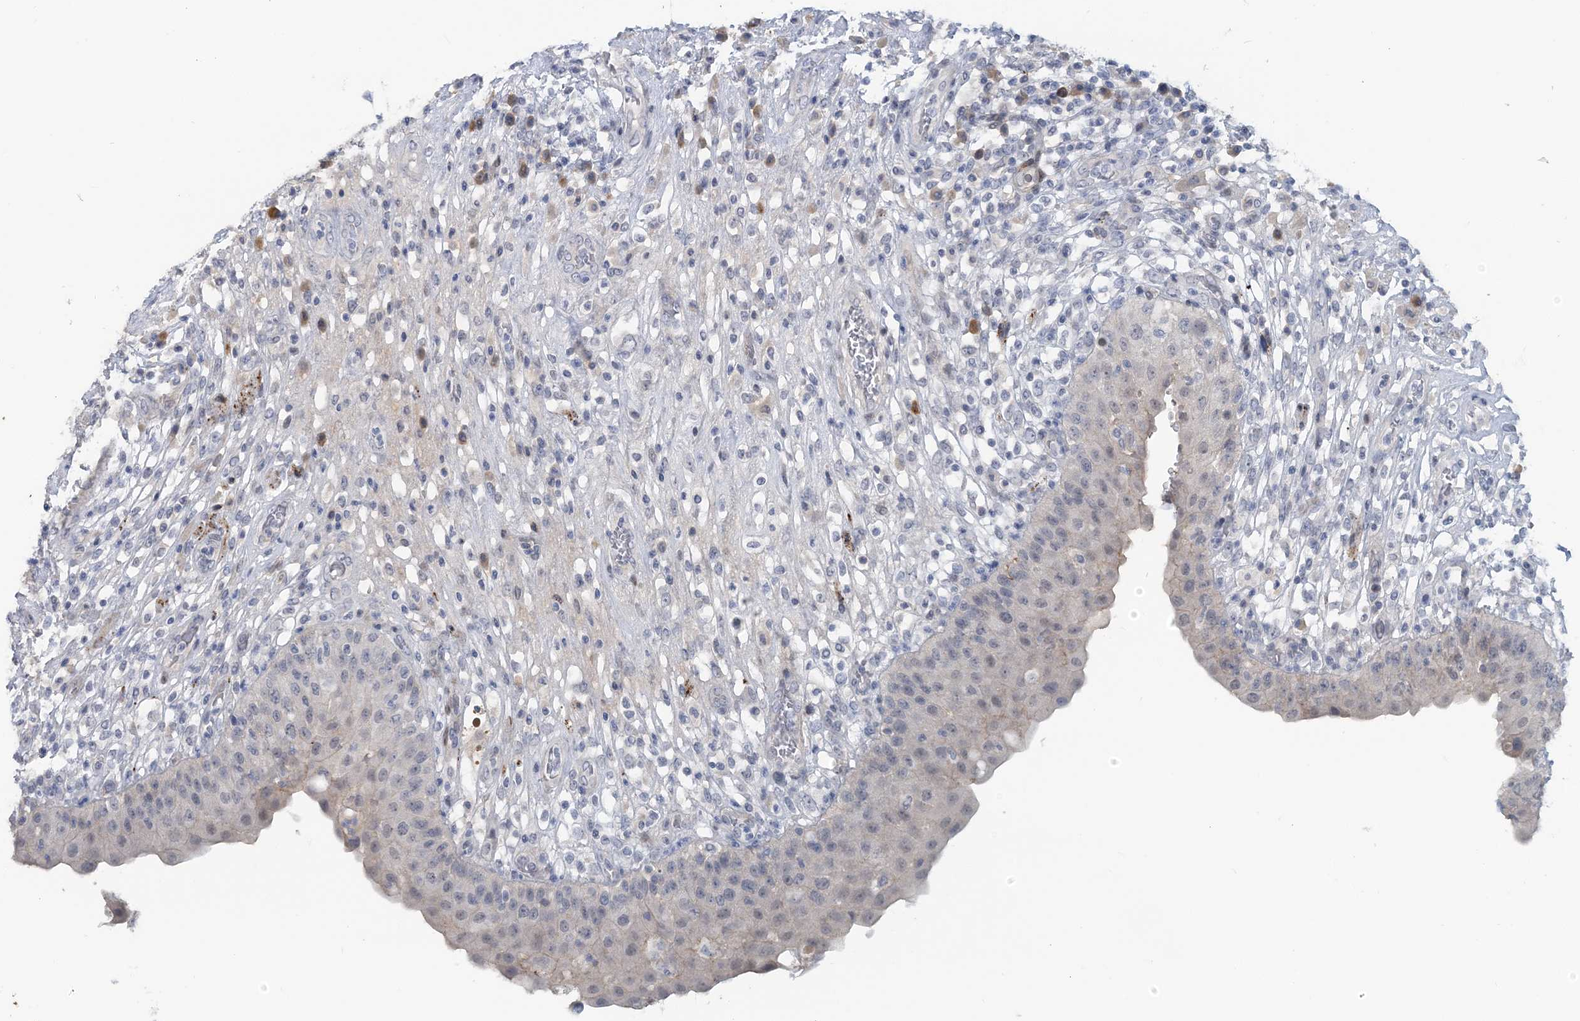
{"staining": {"intensity": "negative", "quantity": "none", "location": "none"}, "tissue": "urinary bladder", "cell_type": "Urothelial cells", "image_type": "normal", "snomed": [{"axis": "morphology", "description": "Normal tissue, NOS"}, {"axis": "topography", "description": "Urinary bladder"}], "caption": "This is an IHC photomicrograph of normal urinary bladder. There is no staining in urothelial cells.", "gene": "SNED1", "patient": {"sex": "female", "age": 62}}